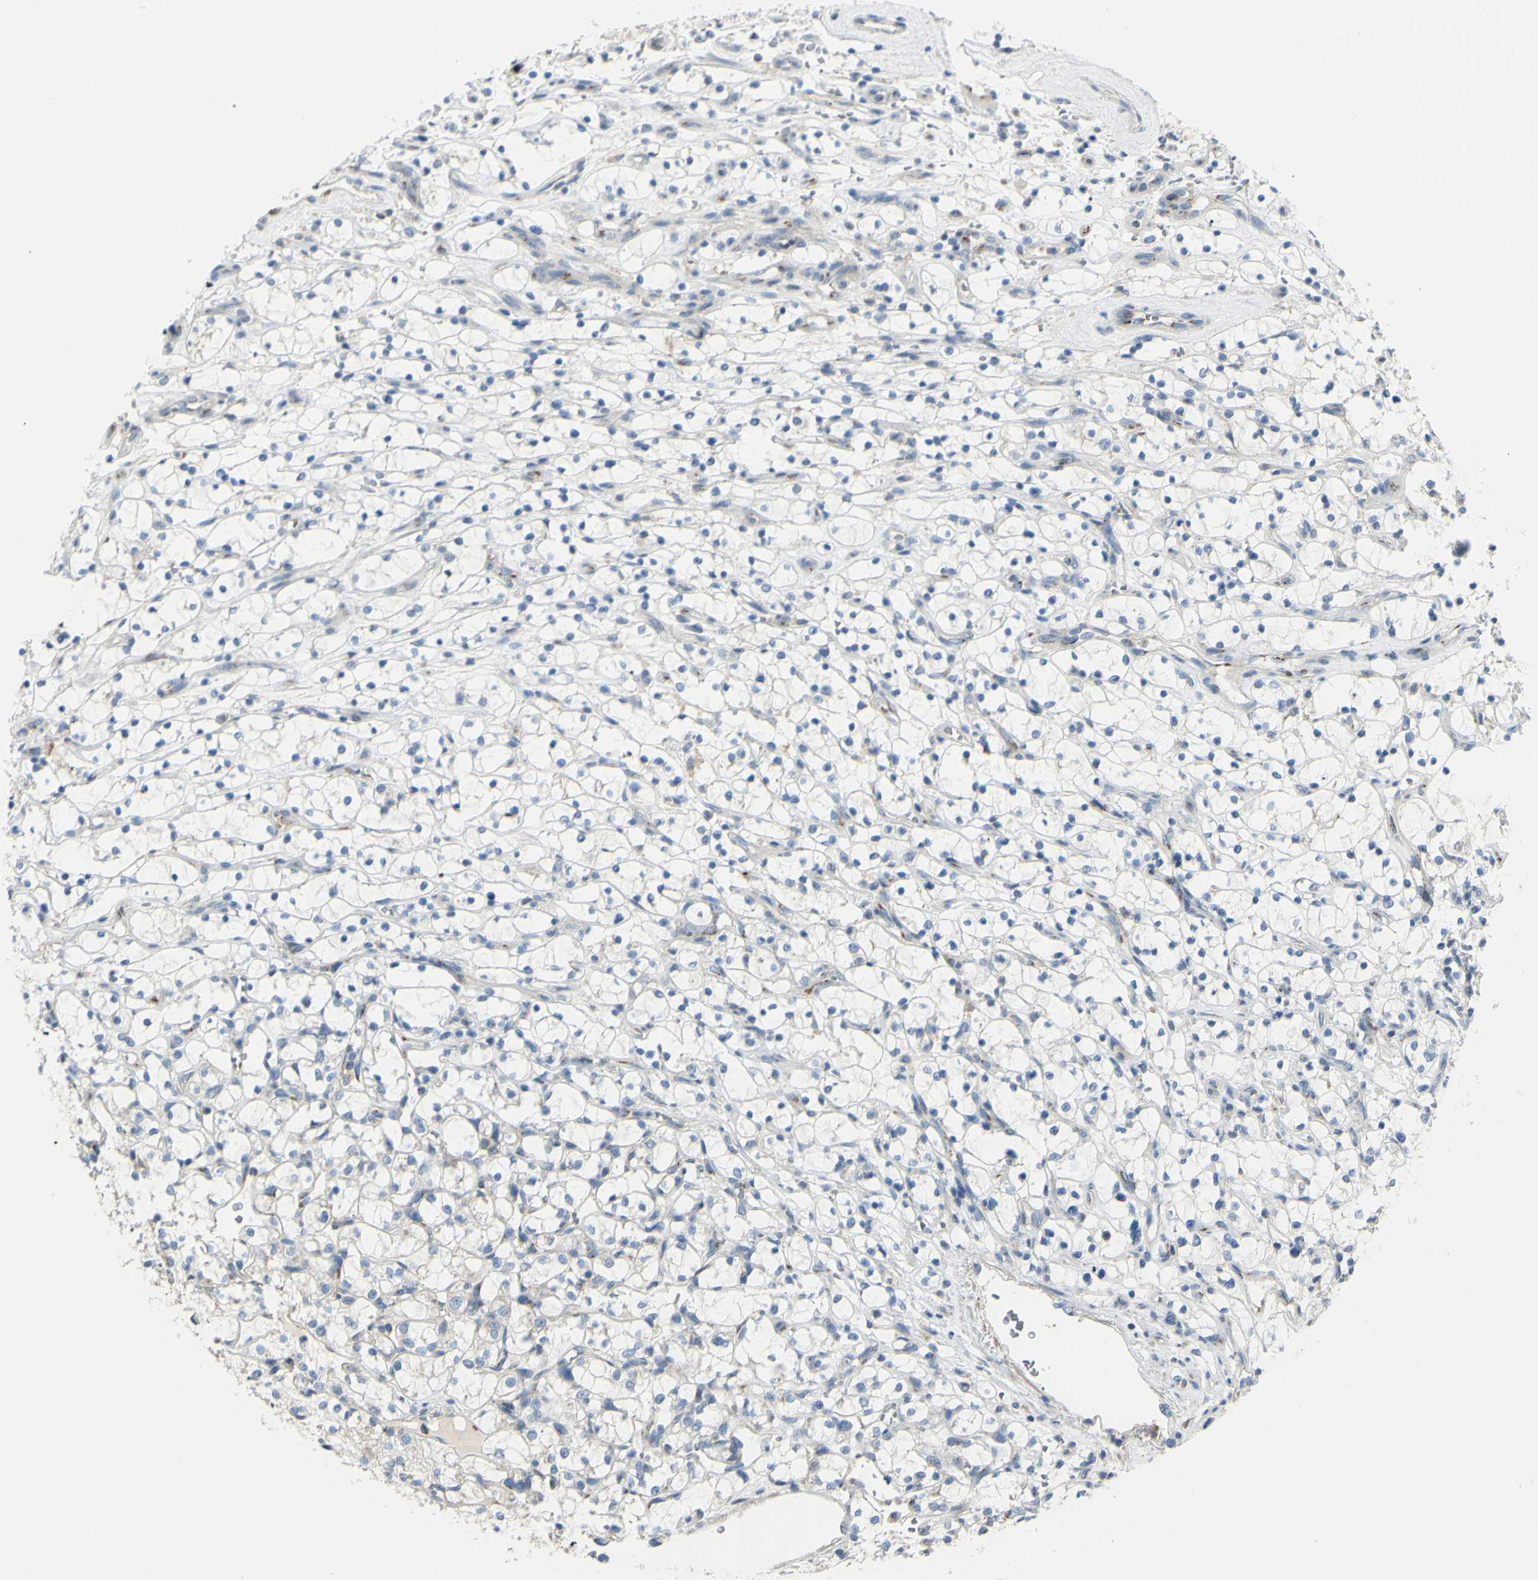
{"staining": {"intensity": "negative", "quantity": "none", "location": "none"}, "tissue": "renal cancer", "cell_type": "Tumor cells", "image_type": "cancer", "snomed": [{"axis": "morphology", "description": "Adenocarcinoma, NOS"}, {"axis": "topography", "description": "Kidney"}], "caption": "Tumor cells are negative for brown protein staining in renal cancer (adenocarcinoma).", "gene": "B4GALT3", "patient": {"sex": "female", "age": 69}}